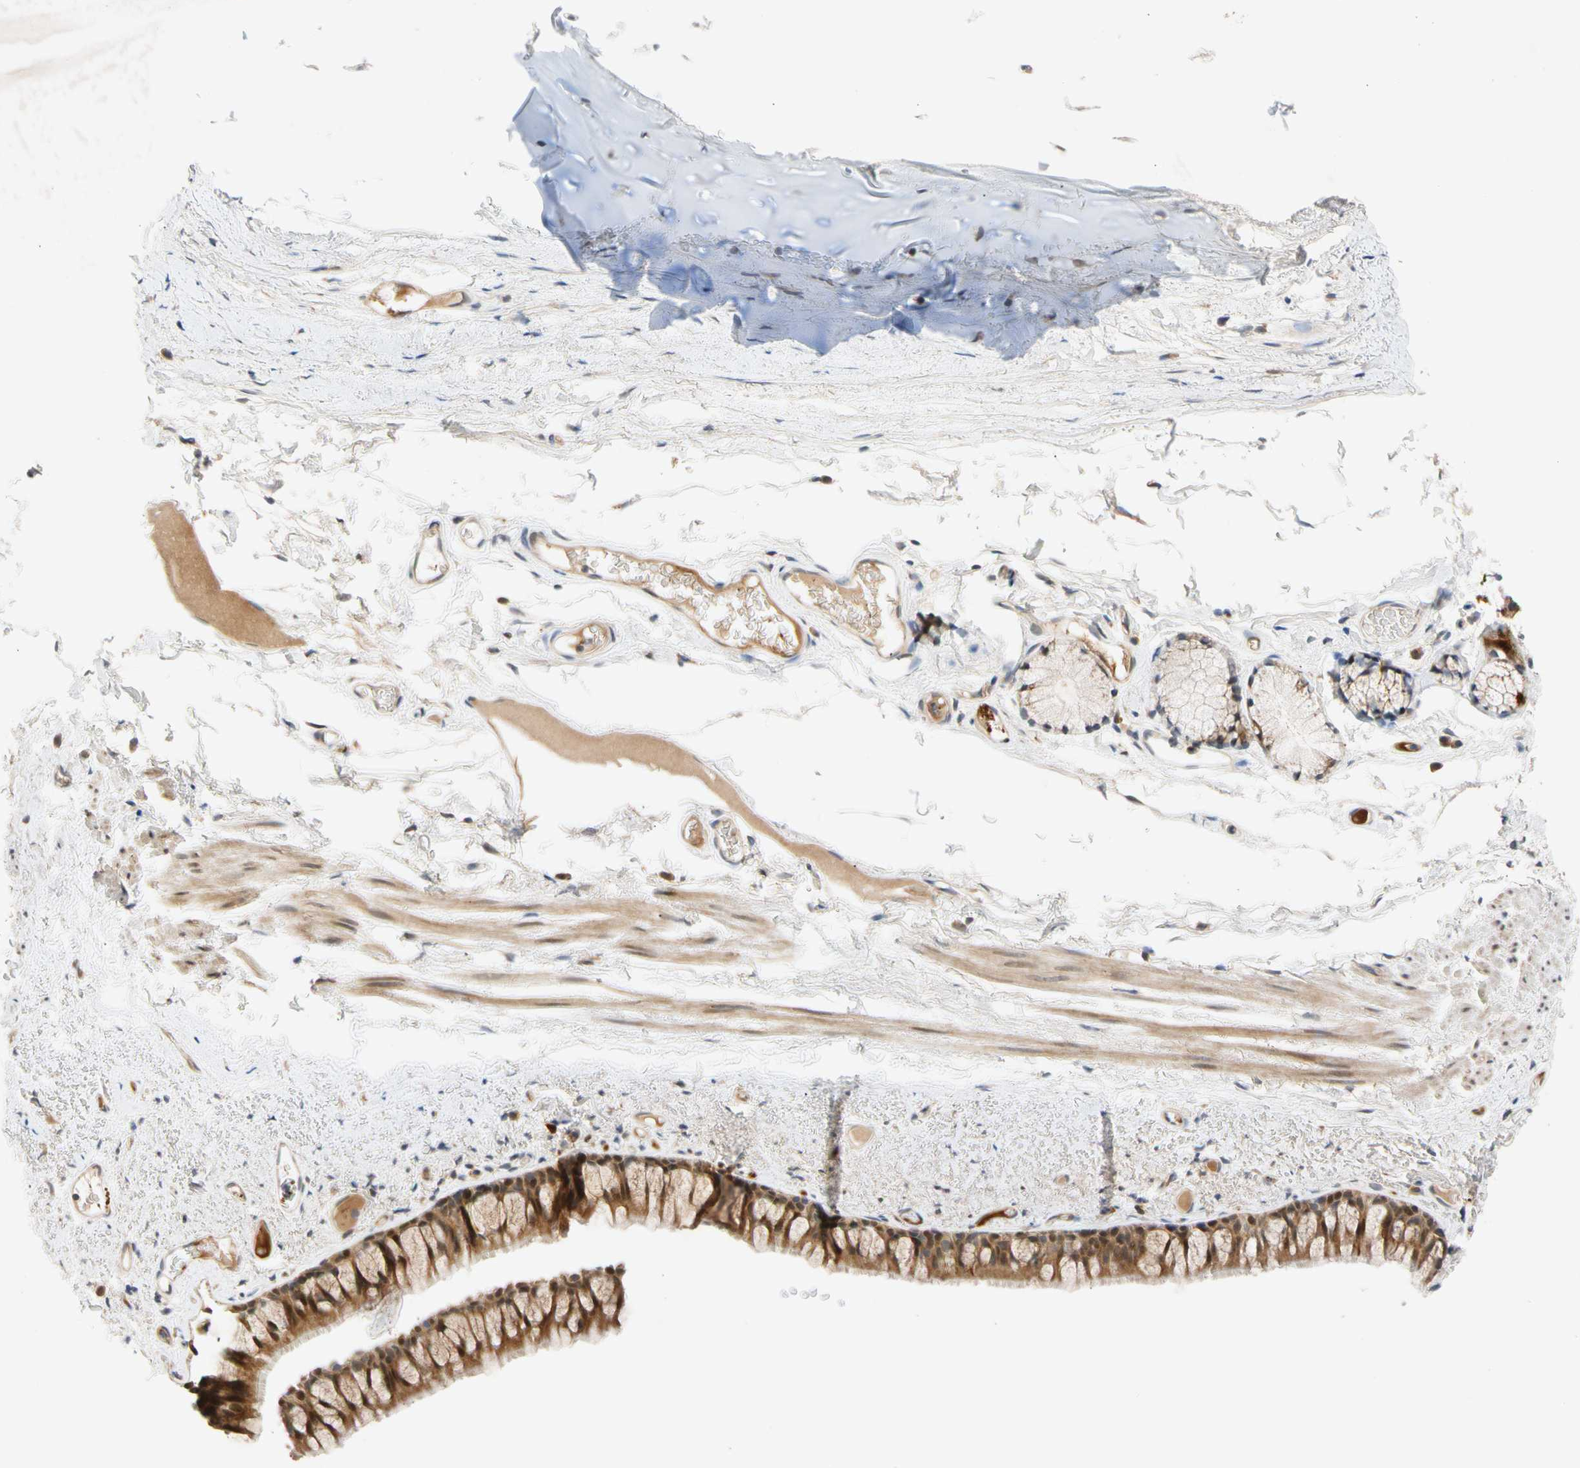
{"staining": {"intensity": "strong", "quantity": ">75%", "location": "cytoplasmic/membranous,nuclear"}, "tissue": "bronchus", "cell_type": "Respiratory epithelial cells", "image_type": "normal", "snomed": [{"axis": "morphology", "description": "Normal tissue, NOS"}, {"axis": "topography", "description": "Bronchus"}], "caption": "Human bronchus stained with a brown dye demonstrates strong cytoplasmic/membranous,nuclear positive staining in about >75% of respiratory epithelial cells.", "gene": "CNST", "patient": {"sex": "female", "age": 73}}